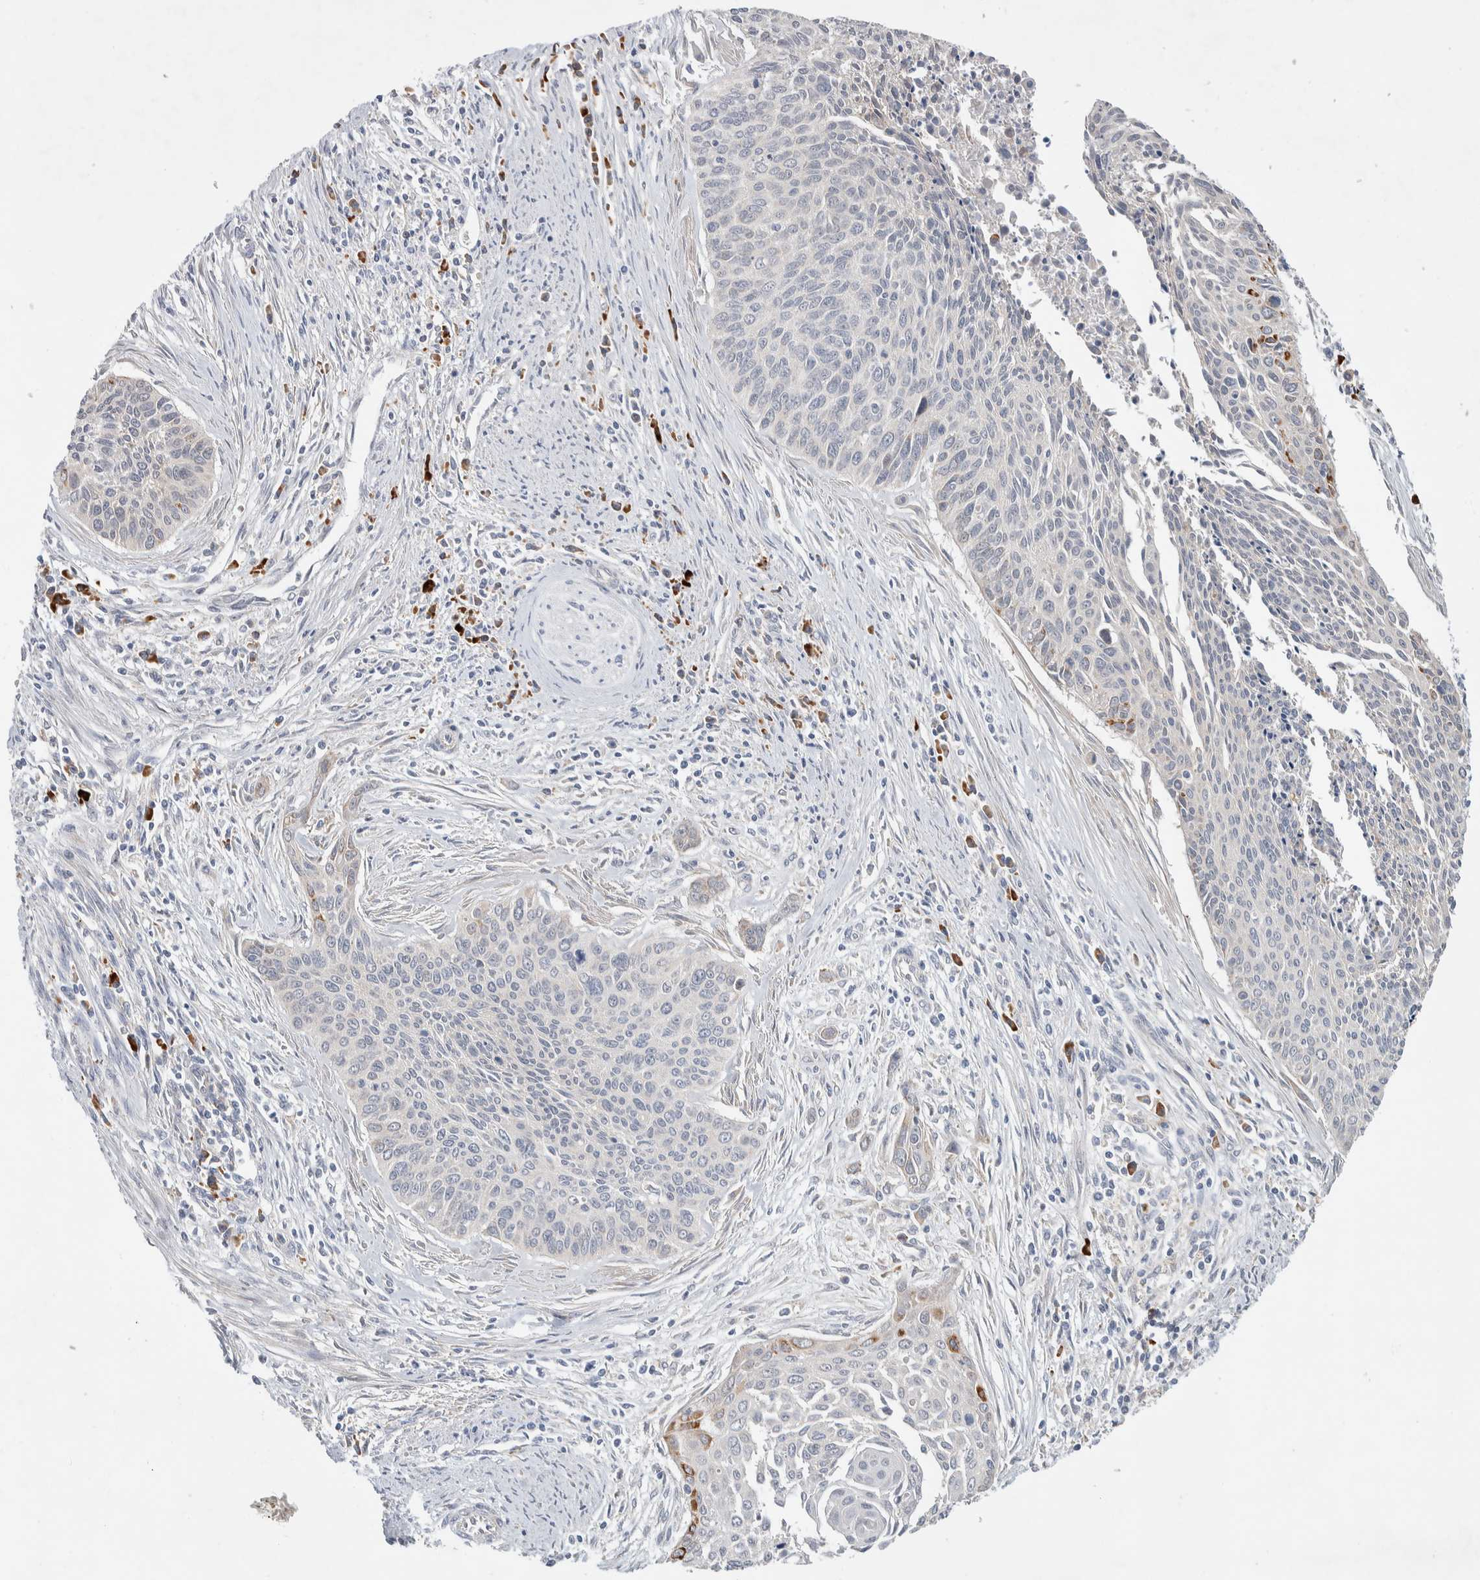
{"staining": {"intensity": "negative", "quantity": "none", "location": "none"}, "tissue": "cervical cancer", "cell_type": "Tumor cells", "image_type": "cancer", "snomed": [{"axis": "morphology", "description": "Squamous cell carcinoma, NOS"}, {"axis": "topography", "description": "Cervix"}], "caption": "Cervical cancer (squamous cell carcinoma) stained for a protein using IHC exhibits no expression tumor cells.", "gene": "ADCY8", "patient": {"sex": "female", "age": 55}}